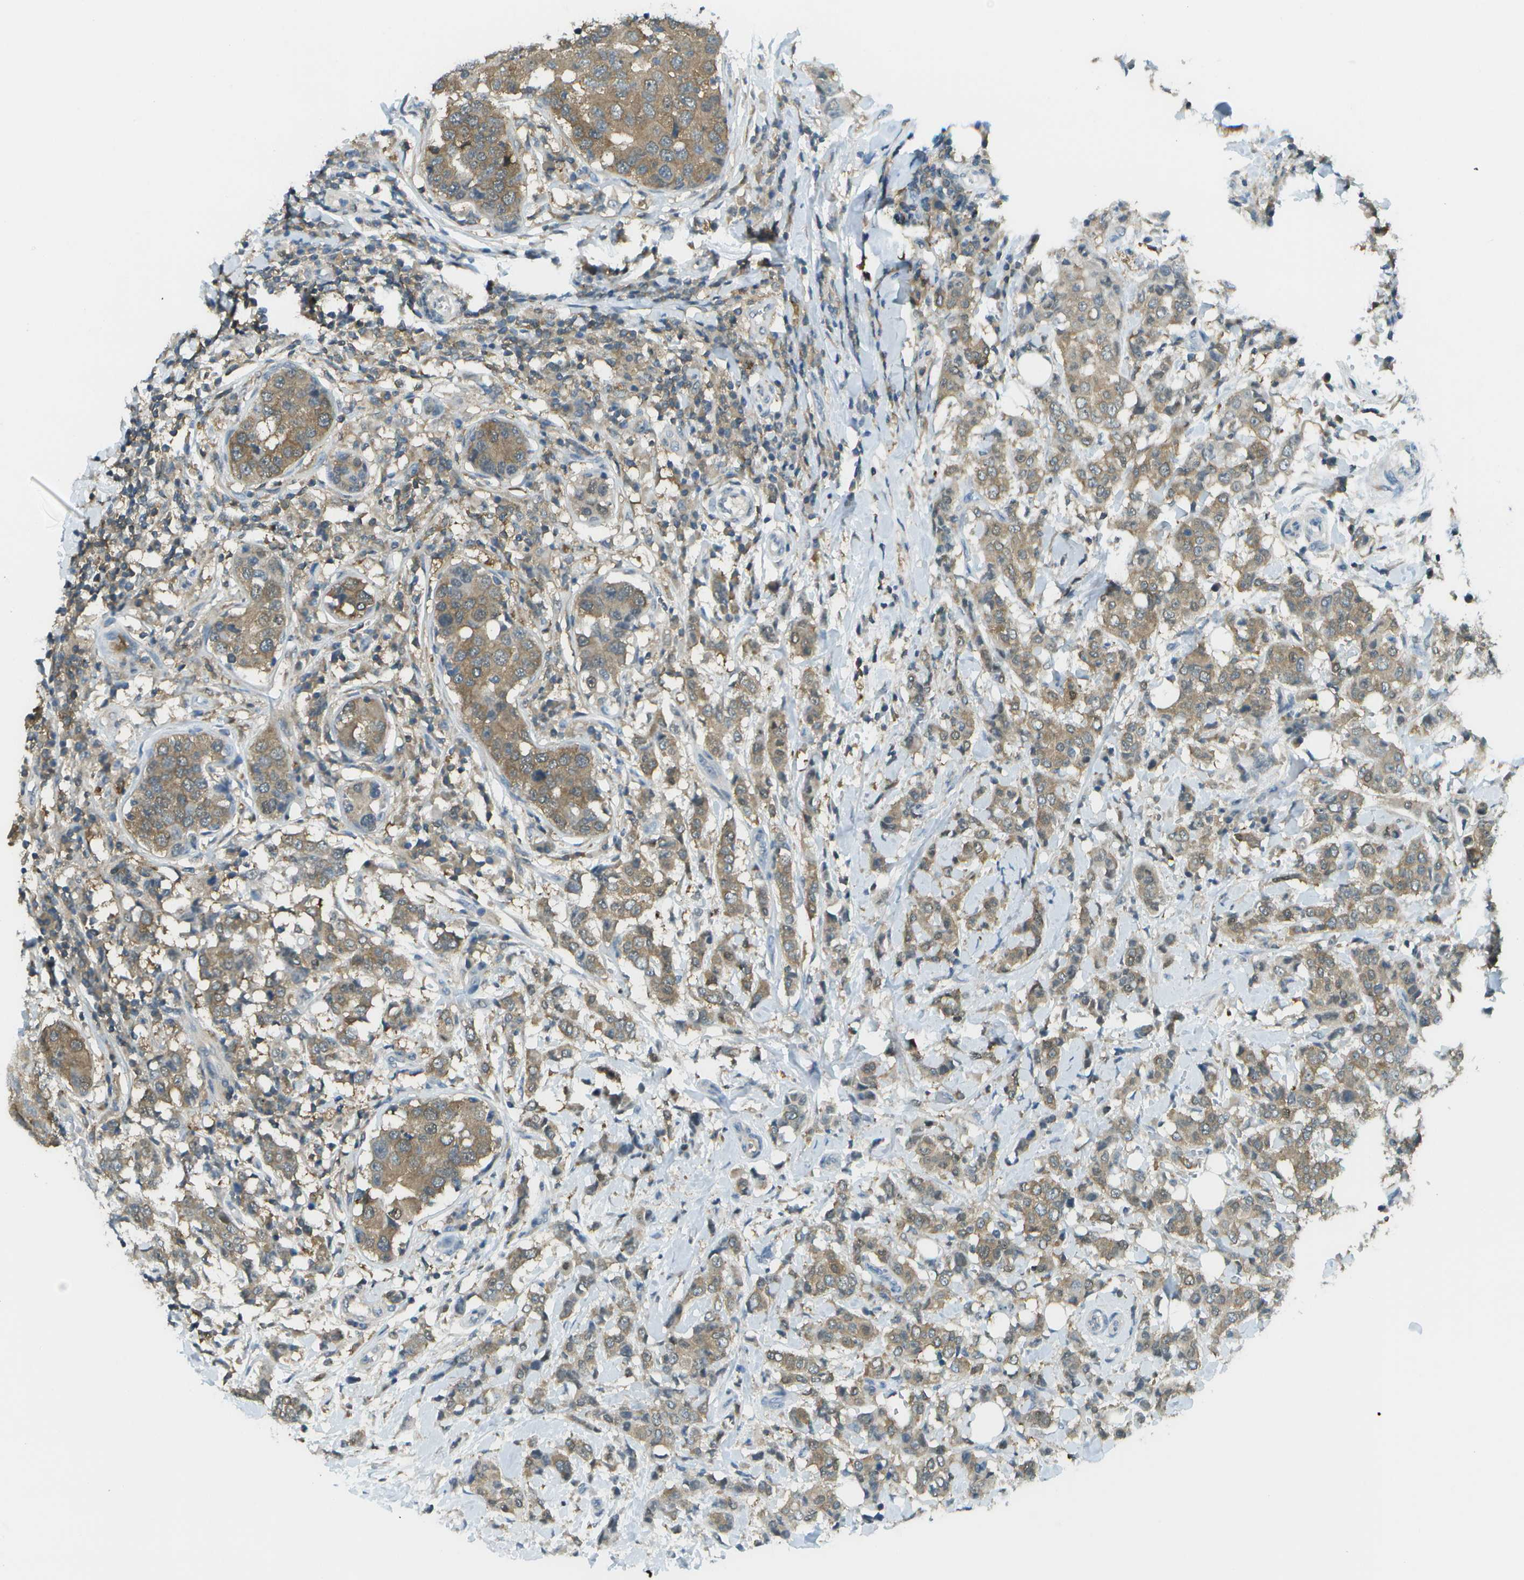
{"staining": {"intensity": "moderate", "quantity": ">75%", "location": "cytoplasmic/membranous"}, "tissue": "breast cancer", "cell_type": "Tumor cells", "image_type": "cancer", "snomed": [{"axis": "morphology", "description": "Duct carcinoma"}, {"axis": "topography", "description": "Breast"}], "caption": "Moderate cytoplasmic/membranous staining is present in approximately >75% of tumor cells in breast infiltrating ductal carcinoma.", "gene": "CDH23", "patient": {"sex": "female", "age": 27}}